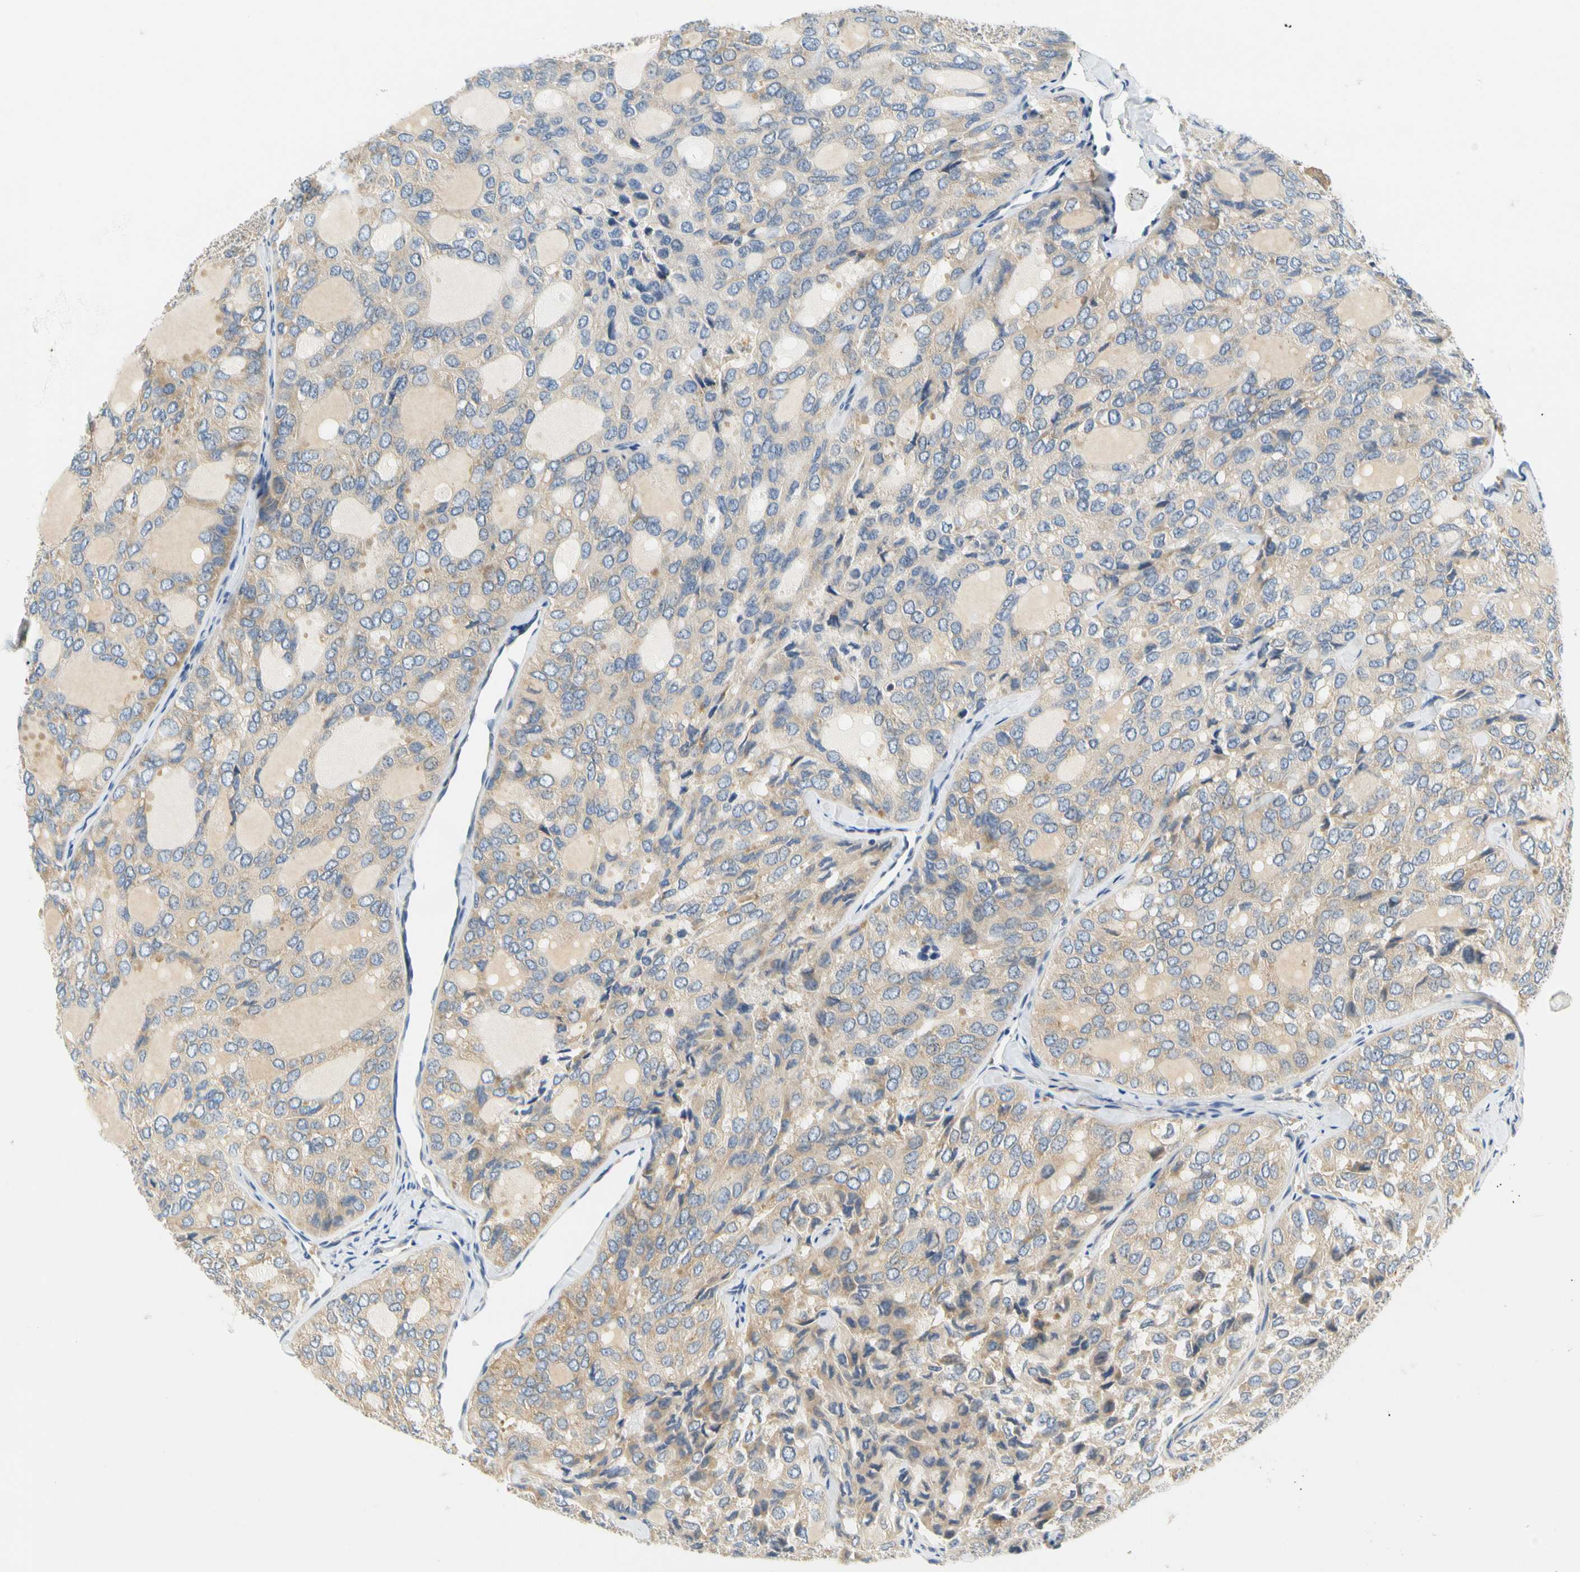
{"staining": {"intensity": "weak", "quantity": ">75%", "location": "cytoplasmic/membranous"}, "tissue": "thyroid cancer", "cell_type": "Tumor cells", "image_type": "cancer", "snomed": [{"axis": "morphology", "description": "Follicular adenoma carcinoma, NOS"}, {"axis": "topography", "description": "Thyroid gland"}], "caption": "IHC histopathology image of follicular adenoma carcinoma (thyroid) stained for a protein (brown), which reveals low levels of weak cytoplasmic/membranous staining in approximately >75% of tumor cells.", "gene": "LRRC47", "patient": {"sex": "male", "age": 75}}